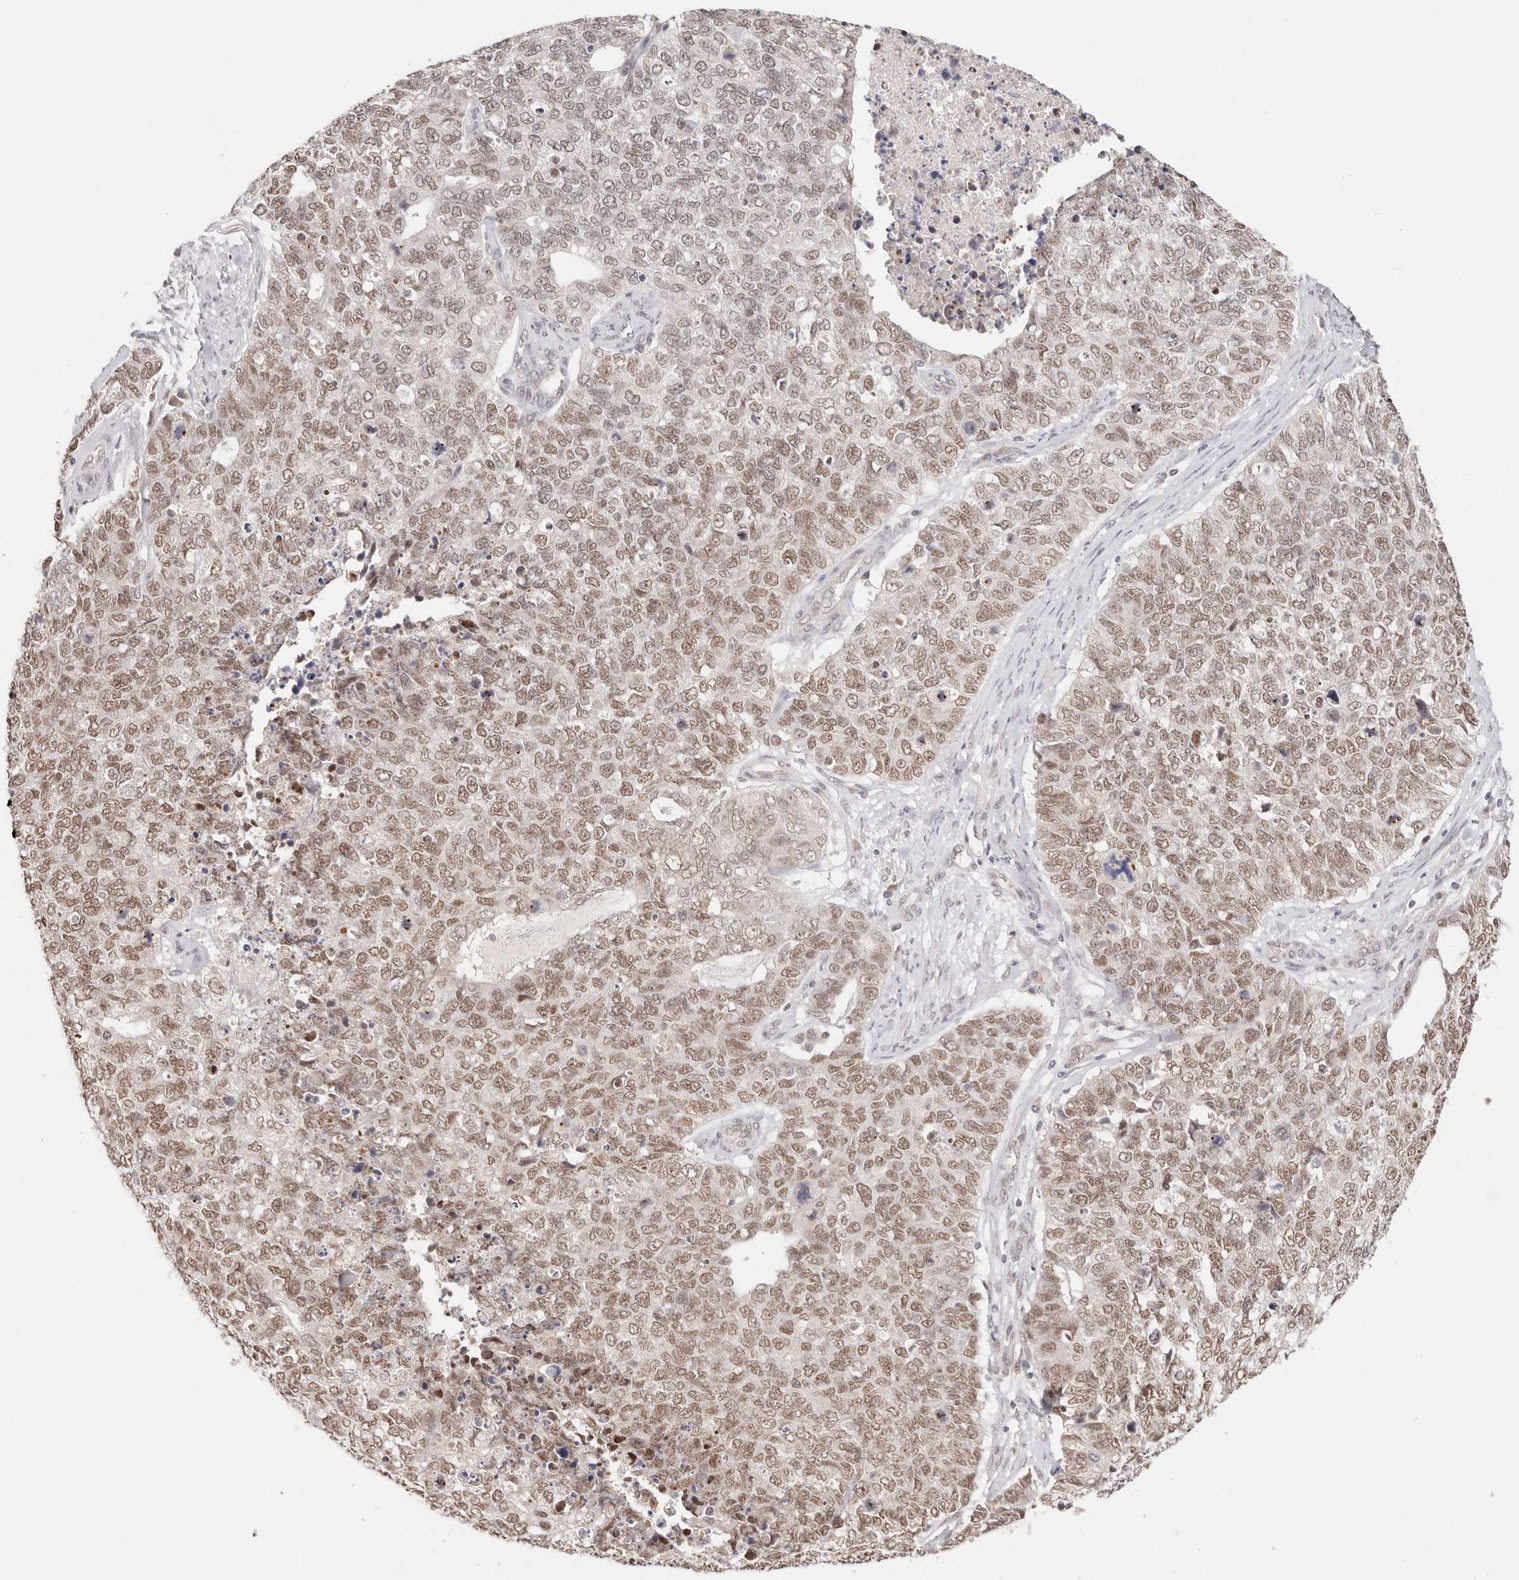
{"staining": {"intensity": "moderate", "quantity": ">75%", "location": "nuclear"}, "tissue": "cervical cancer", "cell_type": "Tumor cells", "image_type": "cancer", "snomed": [{"axis": "morphology", "description": "Squamous cell carcinoma, NOS"}, {"axis": "topography", "description": "Cervix"}], "caption": "Protein expression analysis of squamous cell carcinoma (cervical) reveals moderate nuclear expression in approximately >75% of tumor cells.", "gene": "RFC3", "patient": {"sex": "female", "age": 63}}